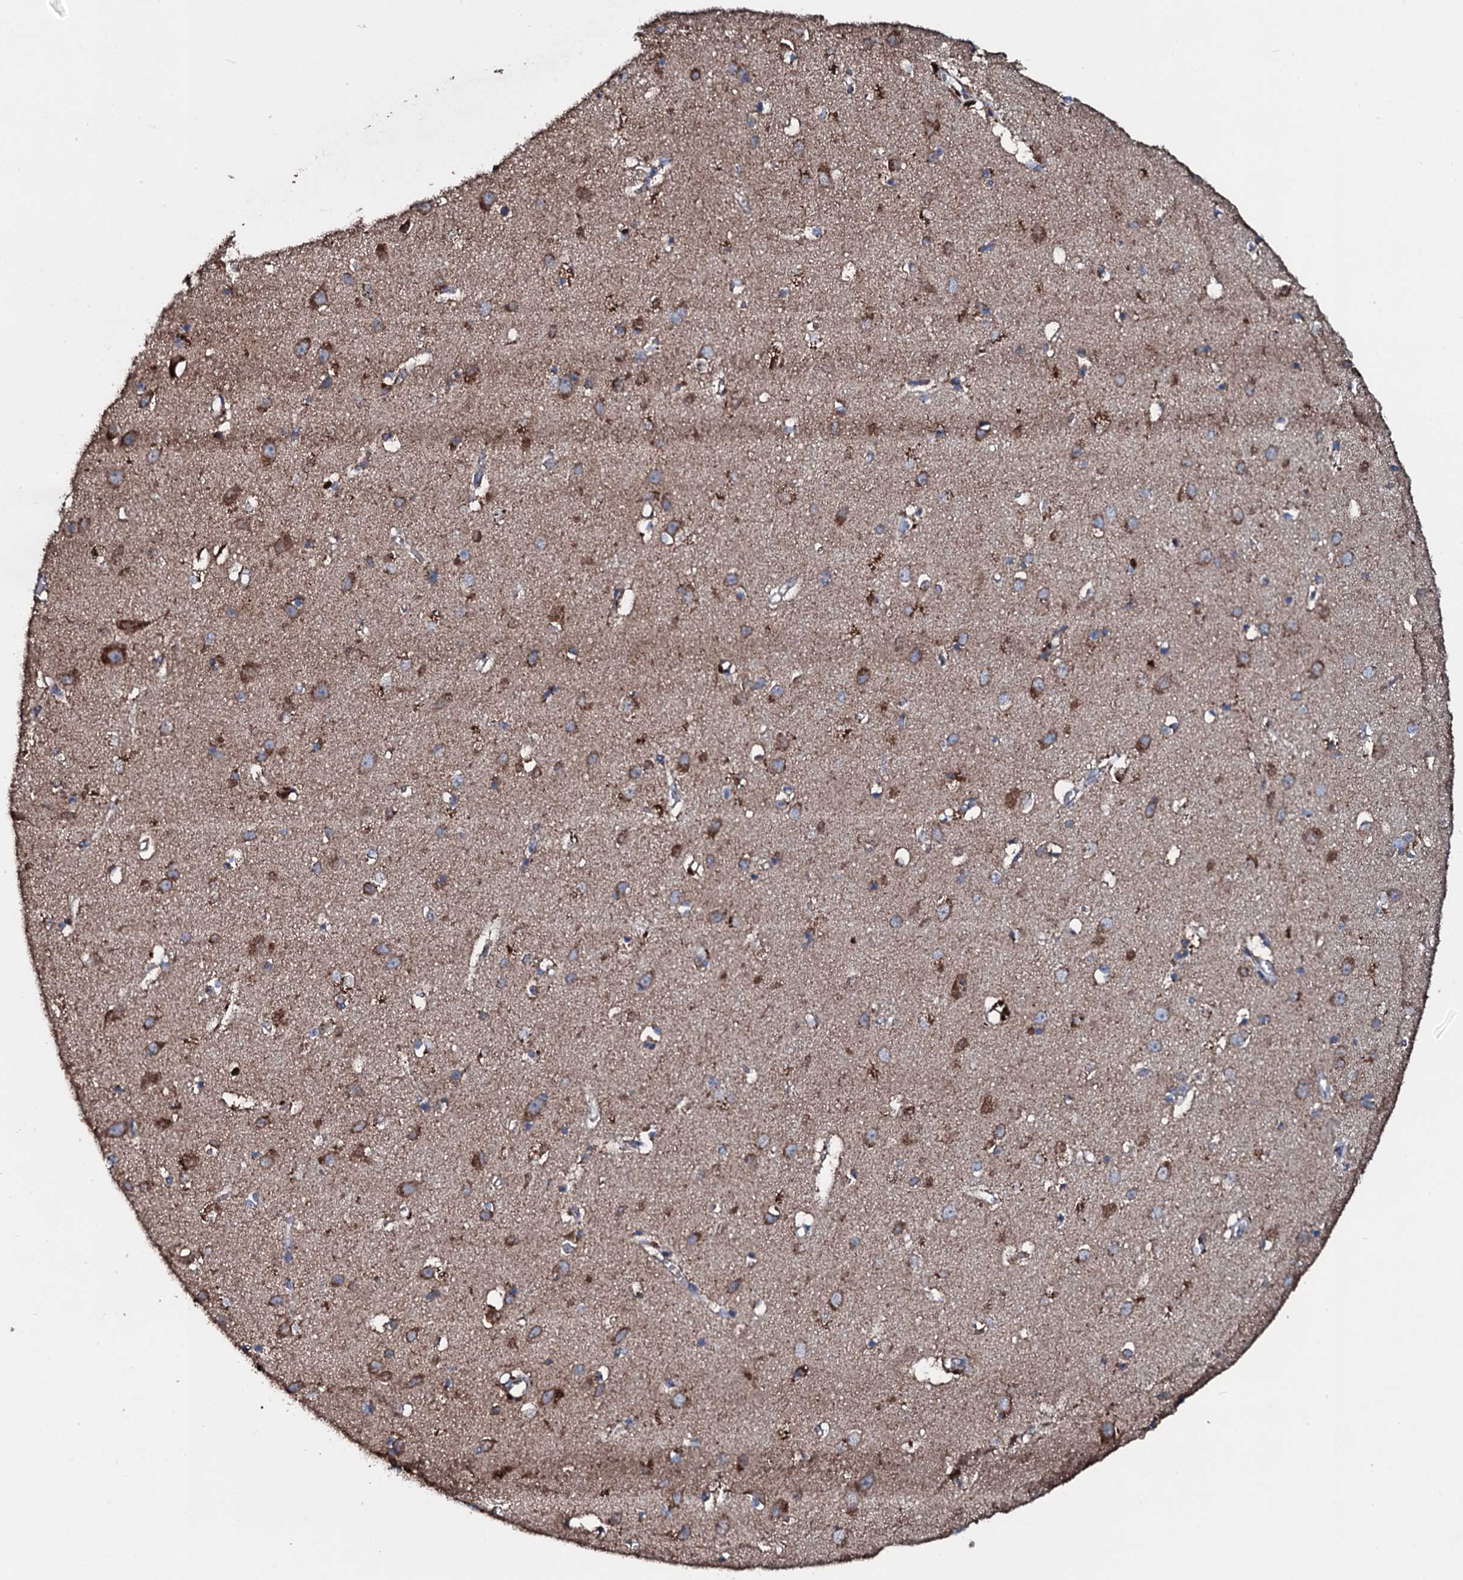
{"staining": {"intensity": "weak", "quantity": "25%-75%", "location": "cytoplasmic/membranous"}, "tissue": "cerebral cortex", "cell_type": "Endothelial cells", "image_type": "normal", "snomed": [{"axis": "morphology", "description": "Normal tissue, NOS"}, {"axis": "topography", "description": "Cerebral cortex"}], "caption": "Endothelial cells display weak cytoplasmic/membranous staining in about 25%-75% of cells in normal cerebral cortex. (DAB = brown stain, brightfield microscopy at high magnification).", "gene": "DYNC2I2", "patient": {"sex": "female", "age": 64}}